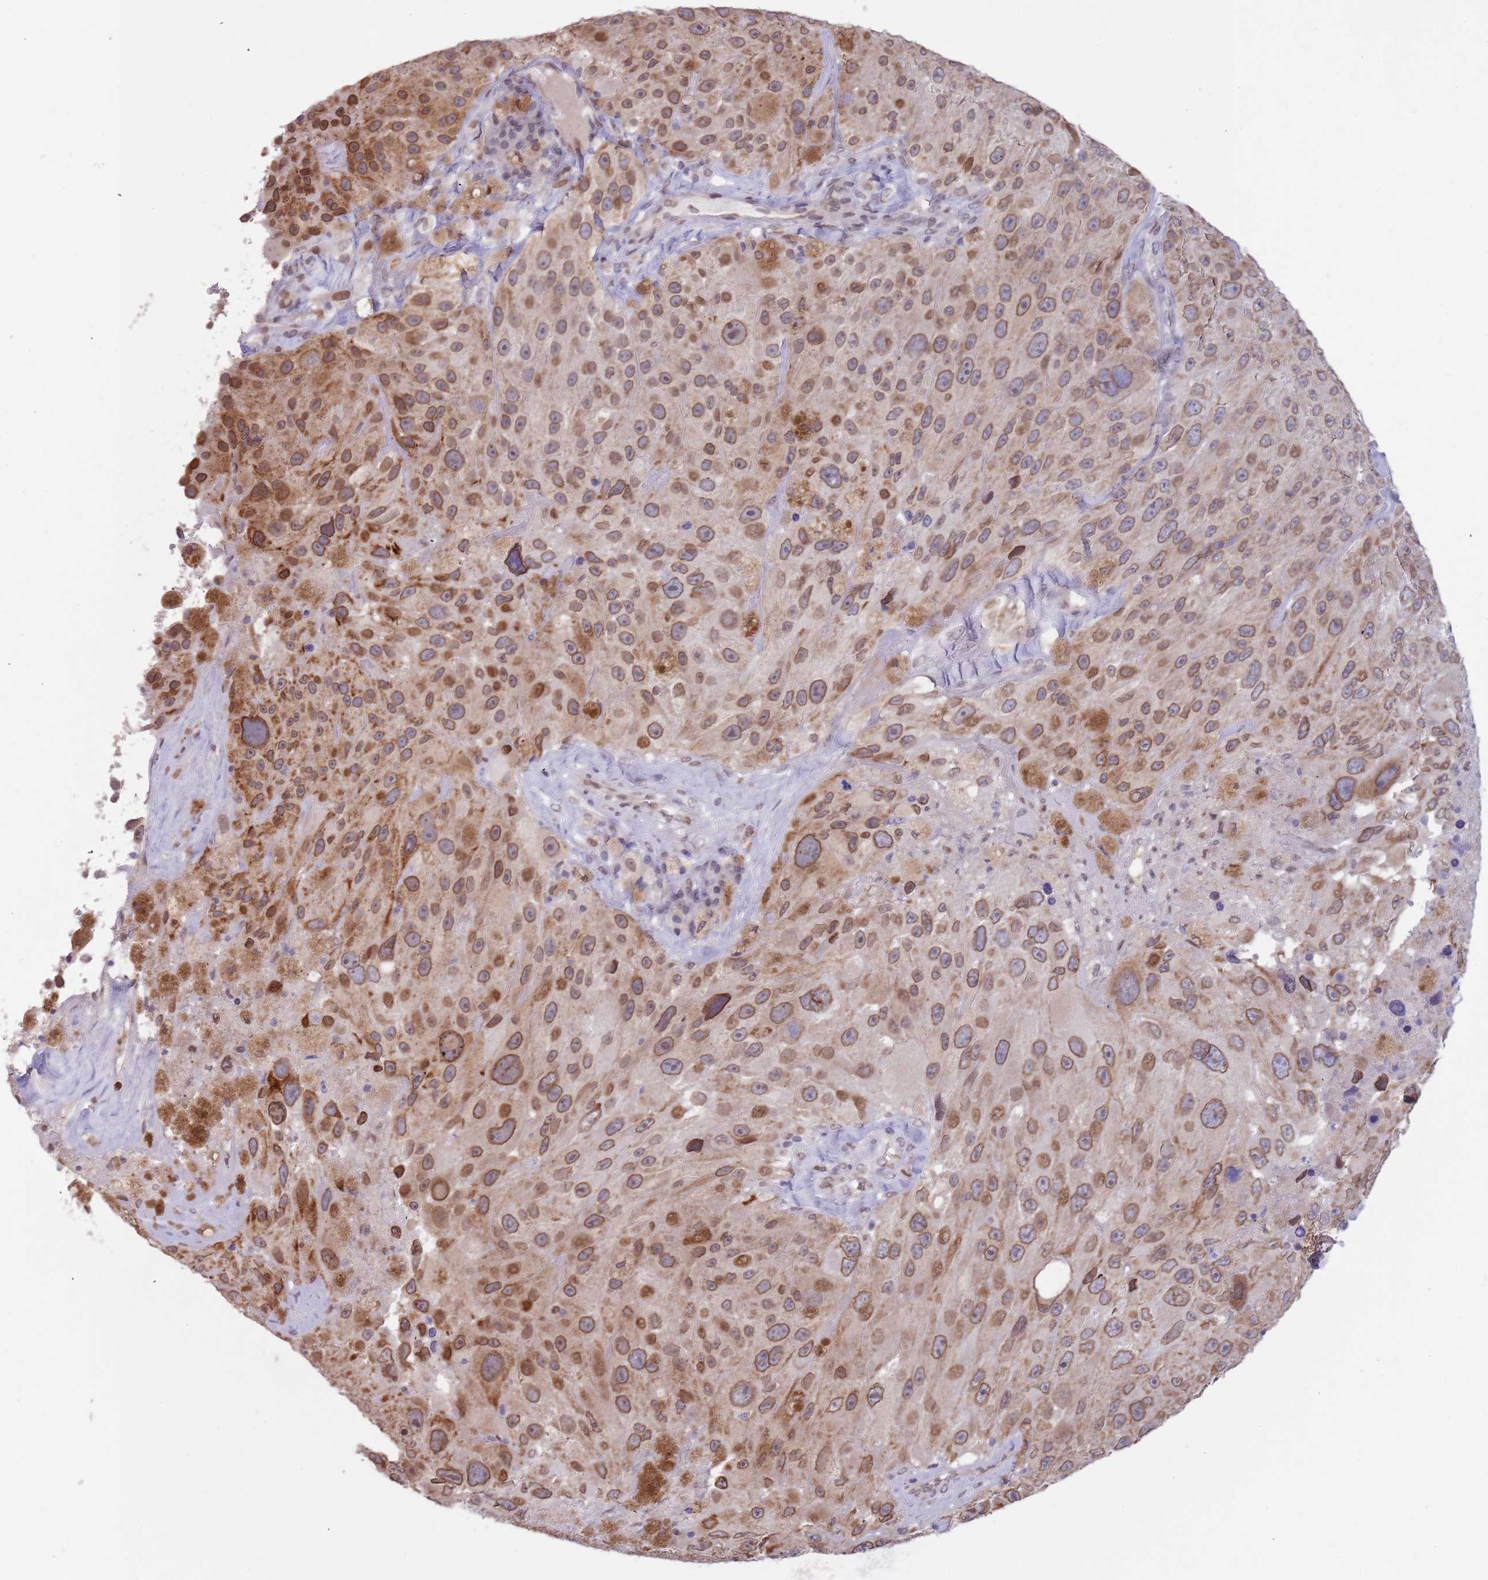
{"staining": {"intensity": "moderate", "quantity": ">75%", "location": "cytoplasmic/membranous,nuclear"}, "tissue": "melanoma", "cell_type": "Tumor cells", "image_type": "cancer", "snomed": [{"axis": "morphology", "description": "Malignant melanoma, Metastatic site"}, {"axis": "topography", "description": "Lymph node"}], "caption": "Immunohistochemistry (IHC) micrograph of neoplastic tissue: human melanoma stained using immunohistochemistry (IHC) exhibits medium levels of moderate protein expression localized specifically in the cytoplasmic/membranous and nuclear of tumor cells, appearing as a cytoplasmic/membranous and nuclear brown color.", "gene": "KLHDC2", "patient": {"sex": "male", "age": 62}}